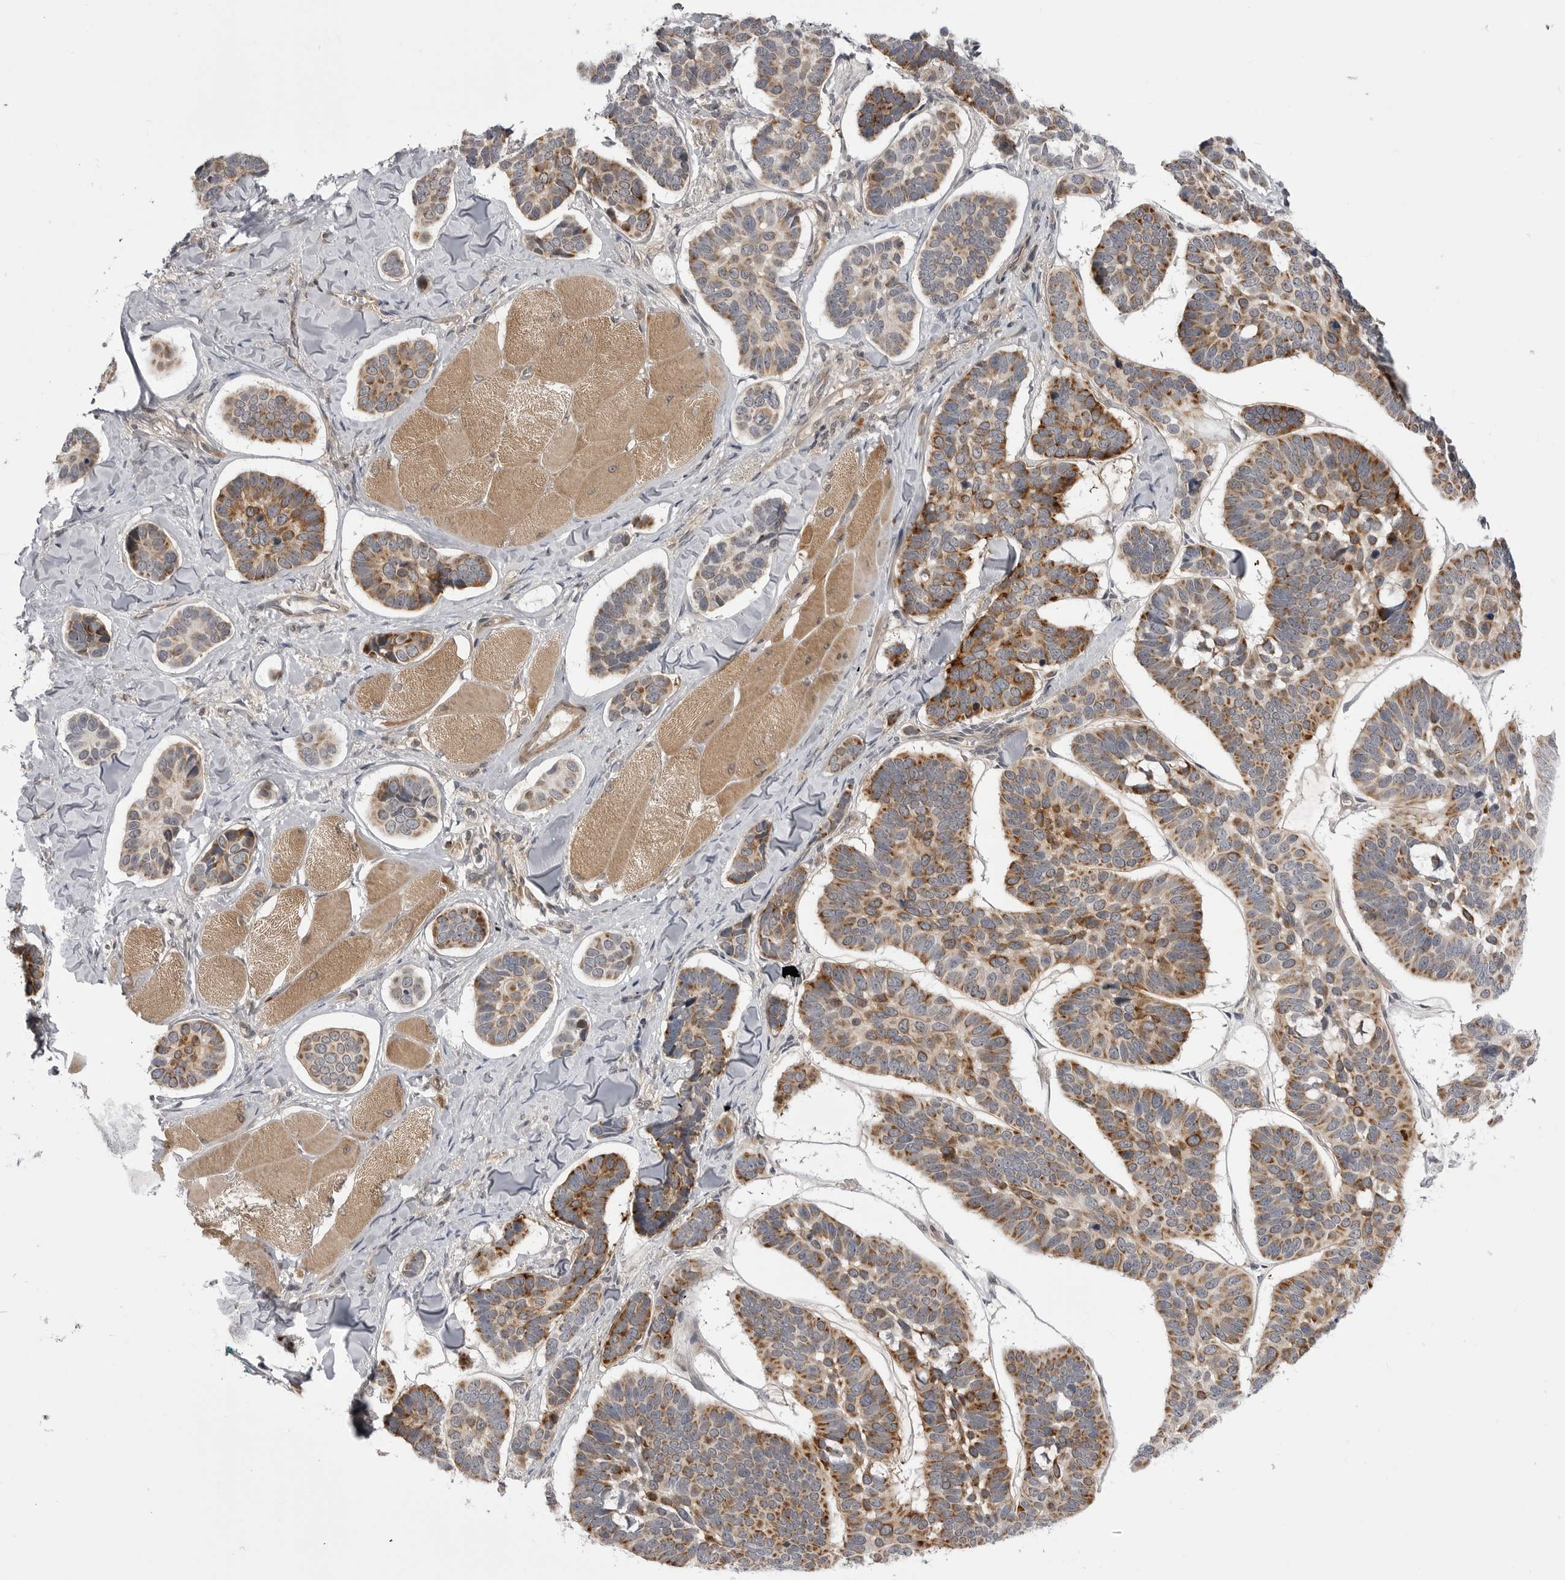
{"staining": {"intensity": "moderate", "quantity": ">75%", "location": "cytoplasmic/membranous"}, "tissue": "skin cancer", "cell_type": "Tumor cells", "image_type": "cancer", "snomed": [{"axis": "morphology", "description": "Basal cell carcinoma"}, {"axis": "topography", "description": "Skin"}], "caption": "Protein analysis of basal cell carcinoma (skin) tissue displays moderate cytoplasmic/membranous expression in about >75% of tumor cells.", "gene": "CCDC18", "patient": {"sex": "male", "age": 62}}